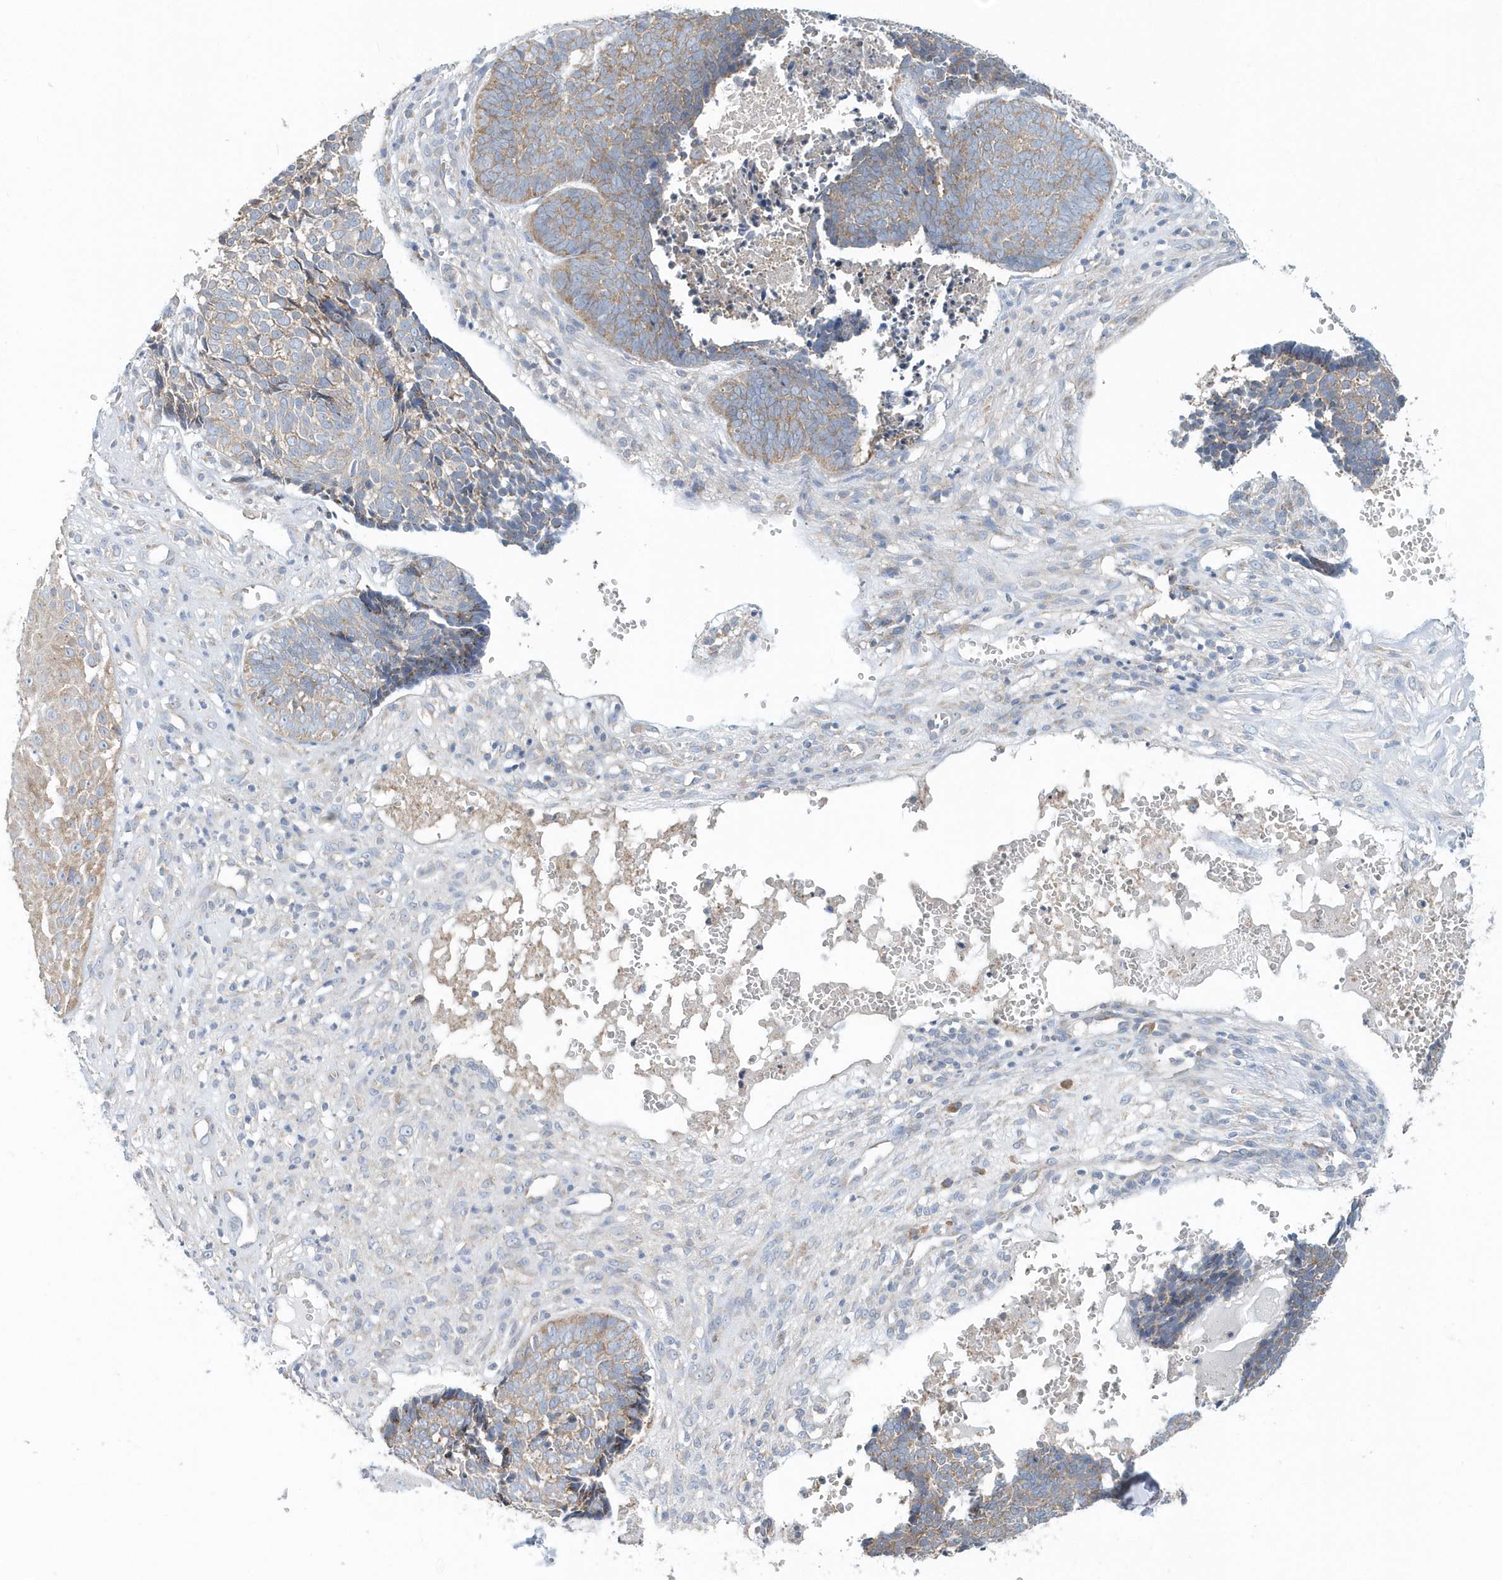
{"staining": {"intensity": "weak", "quantity": ">75%", "location": "cytoplasmic/membranous"}, "tissue": "skin cancer", "cell_type": "Tumor cells", "image_type": "cancer", "snomed": [{"axis": "morphology", "description": "Basal cell carcinoma"}, {"axis": "topography", "description": "Skin"}], "caption": "Skin cancer (basal cell carcinoma) was stained to show a protein in brown. There is low levels of weak cytoplasmic/membranous expression in approximately >75% of tumor cells. The staining was performed using DAB (3,3'-diaminobenzidine) to visualize the protein expression in brown, while the nuclei were stained in blue with hematoxylin (Magnification: 20x).", "gene": "EIF3C", "patient": {"sex": "male", "age": 84}}